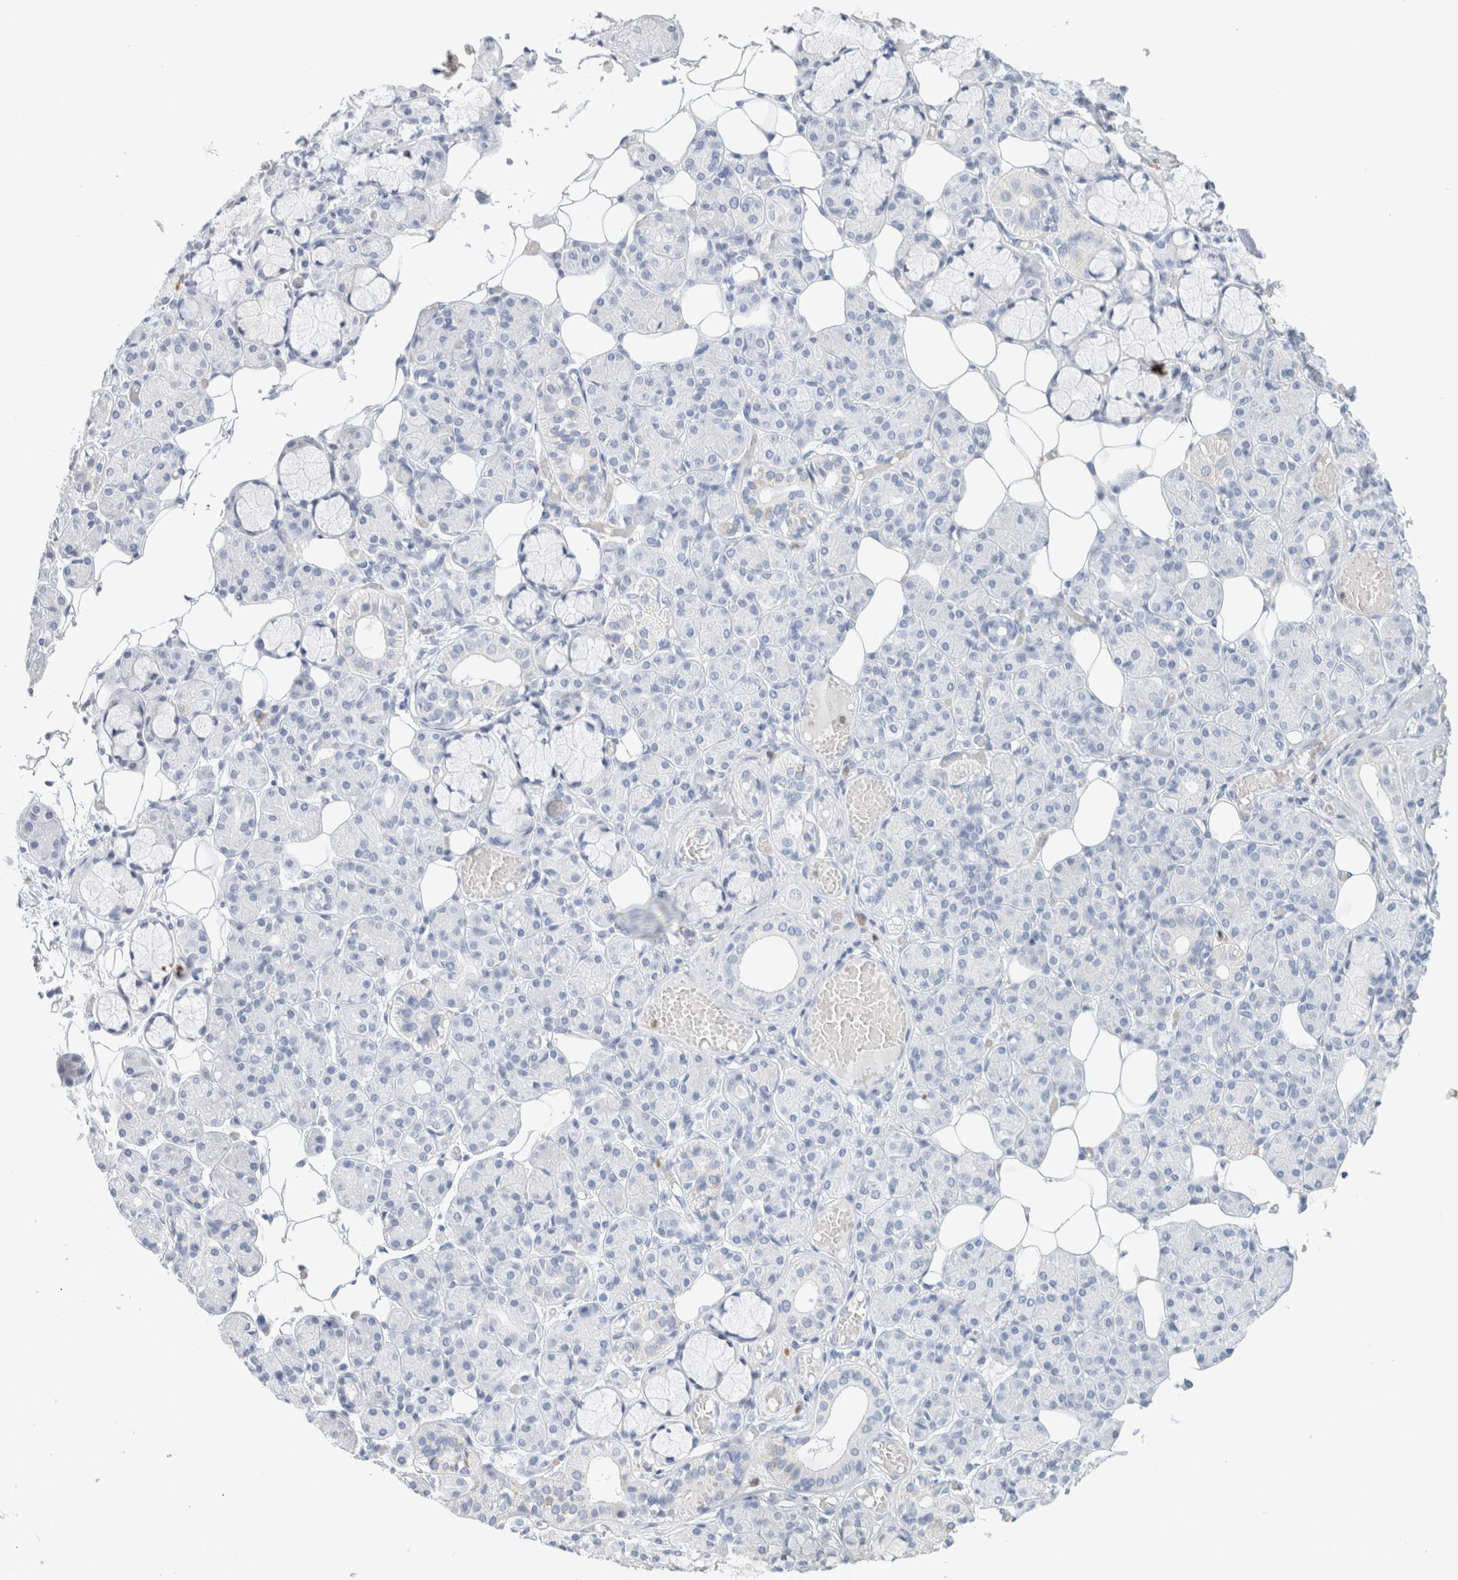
{"staining": {"intensity": "negative", "quantity": "none", "location": "none"}, "tissue": "salivary gland", "cell_type": "Glandular cells", "image_type": "normal", "snomed": [{"axis": "morphology", "description": "Normal tissue, NOS"}, {"axis": "topography", "description": "Salivary gland"}], "caption": "This is a micrograph of IHC staining of benign salivary gland, which shows no staining in glandular cells. (Immunohistochemistry, brightfield microscopy, high magnification).", "gene": "ARG1", "patient": {"sex": "male", "age": 63}}